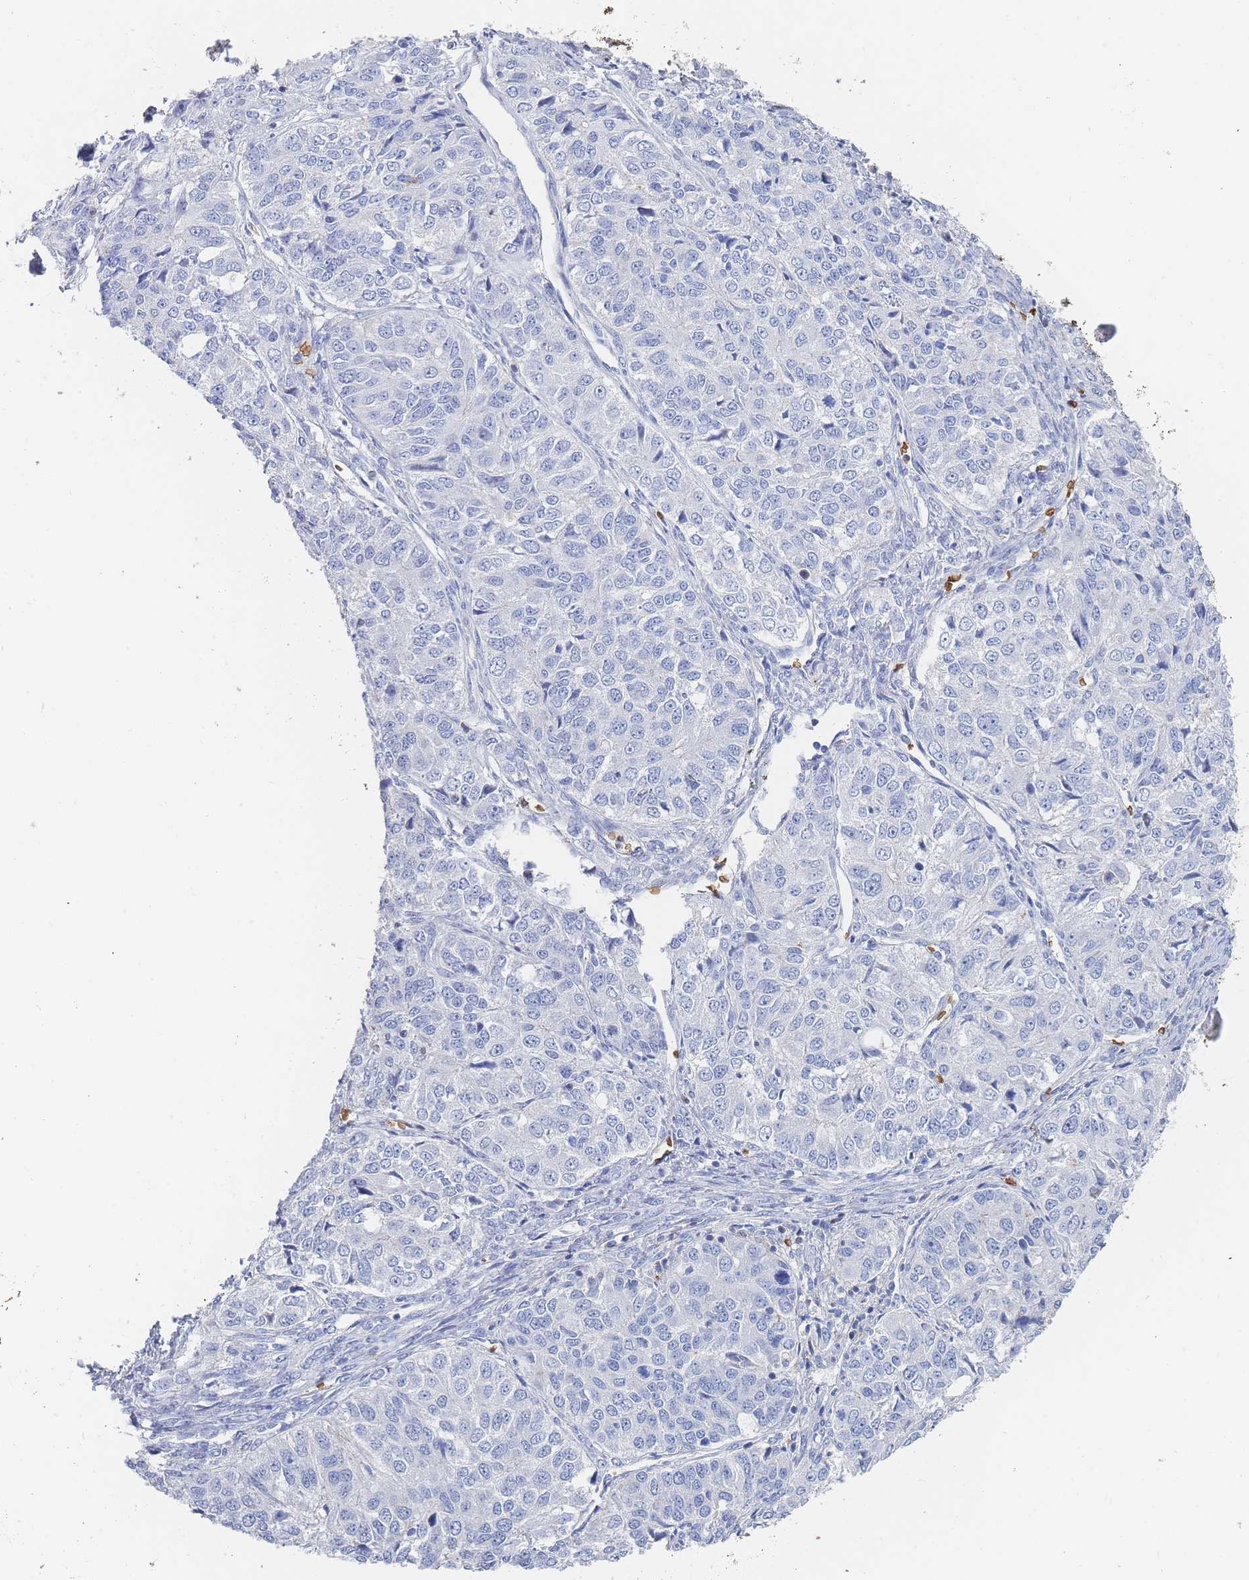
{"staining": {"intensity": "negative", "quantity": "none", "location": "none"}, "tissue": "ovarian cancer", "cell_type": "Tumor cells", "image_type": "cancer", "snomed": [{"axis": "morphology", "description": "Carcinoma, endometroid"}, {"axis": "topography", "description": "Ovary"}], "caption": "DAB immunohistochemical staining of ovarian endometroid carcinoma displays no significant expression in tumor cells. Nuclei are stained in blue.", "gene": "SLC2A1", "patient": {"sex": "female", "age": 51}}